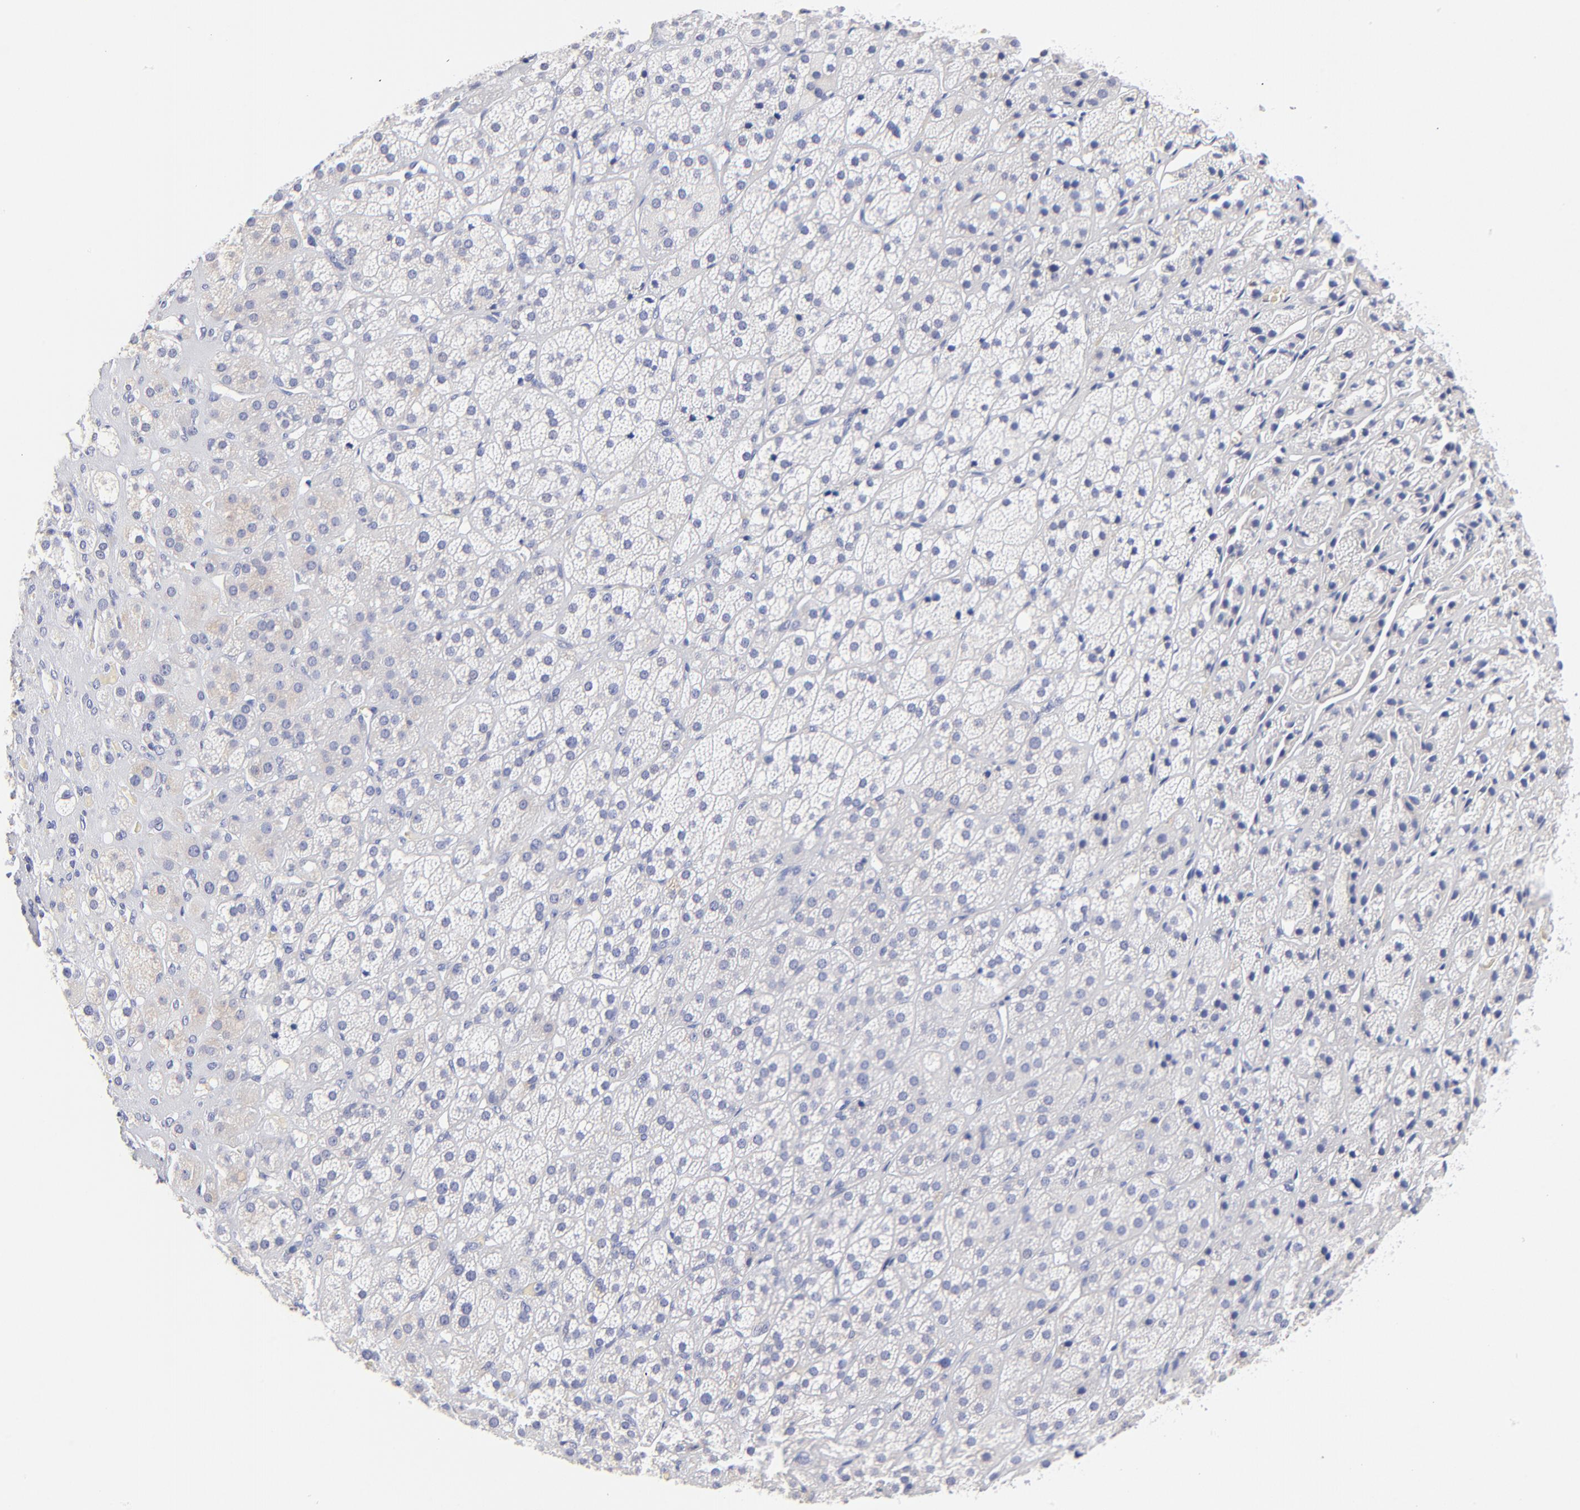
{"staining": {"intensity": "negative", "quantity": "none", "location": "none"}, "tissue": "adrenal gland", "cell_type": "Glandular cells", "image_type": "normal", "snomed": [{"axis": "morphology", "description": "Normal tissue, NOS"}, {"axis": "topography", "description": "Adrenal gland"}], "caption": "High power microscopy histopathology image of an immunohistochemistry image of benign adrenal gland, revealing no significant staining in glandular cells.", "gene": "HORMAD2", "patient": {"sex": "female", "age": 71}}